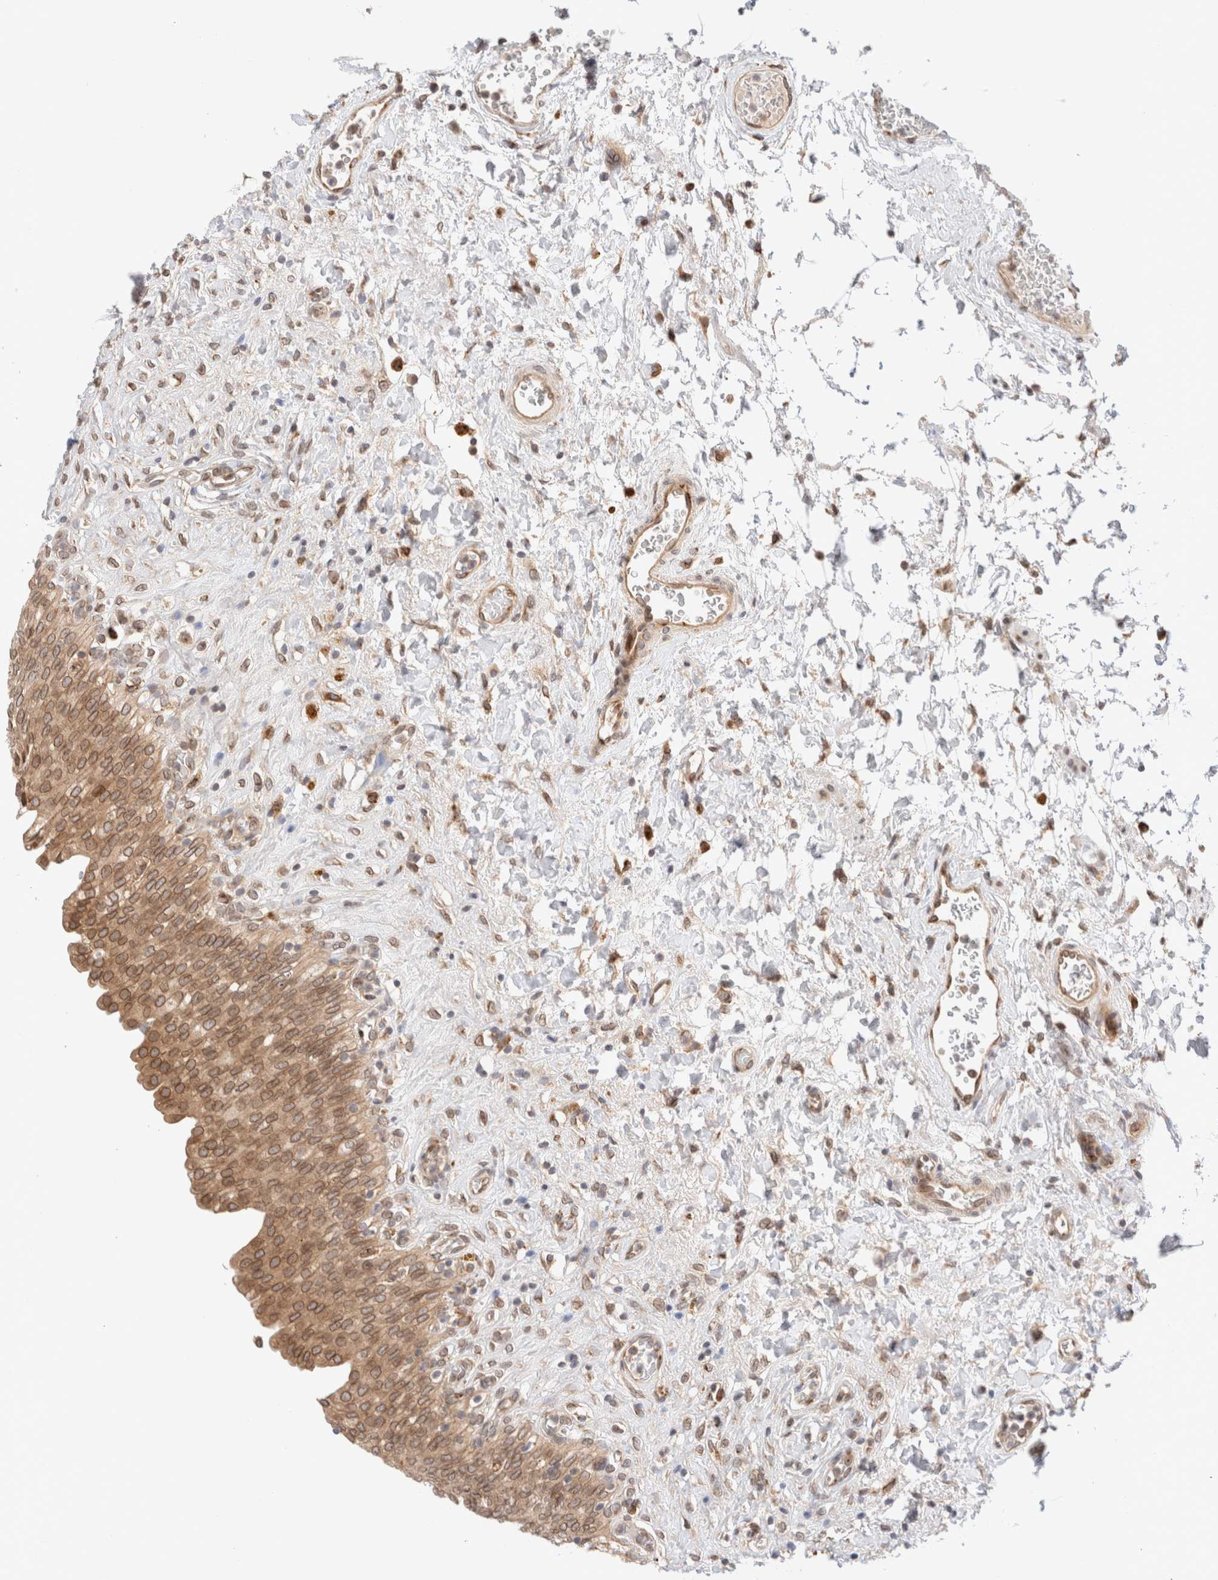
{"staining": {"intensity": "moderate", "quantity": ">75%", "location": "cytoplasmic/membranous,nuclear"}, "tissue": "urinary bladder", "cell_type": "Urothelial cells", "image_type": "normal", "snomed": [{"axis": "morphology", "description": "Urothelial carcinoma, High grade"}, {"axis": "topography", "description": "Urinary bladder"}], "caption": "High-power microscopy captured an immunohistochemistry photomicrograph of unremarkable urinary bladder, revealing moderate cytoplasmic/membranous,nuclear positivity in about >75% of urothelial cells.", "gene": "GCN1", "patient": {"sex": "male", "age": 46}}